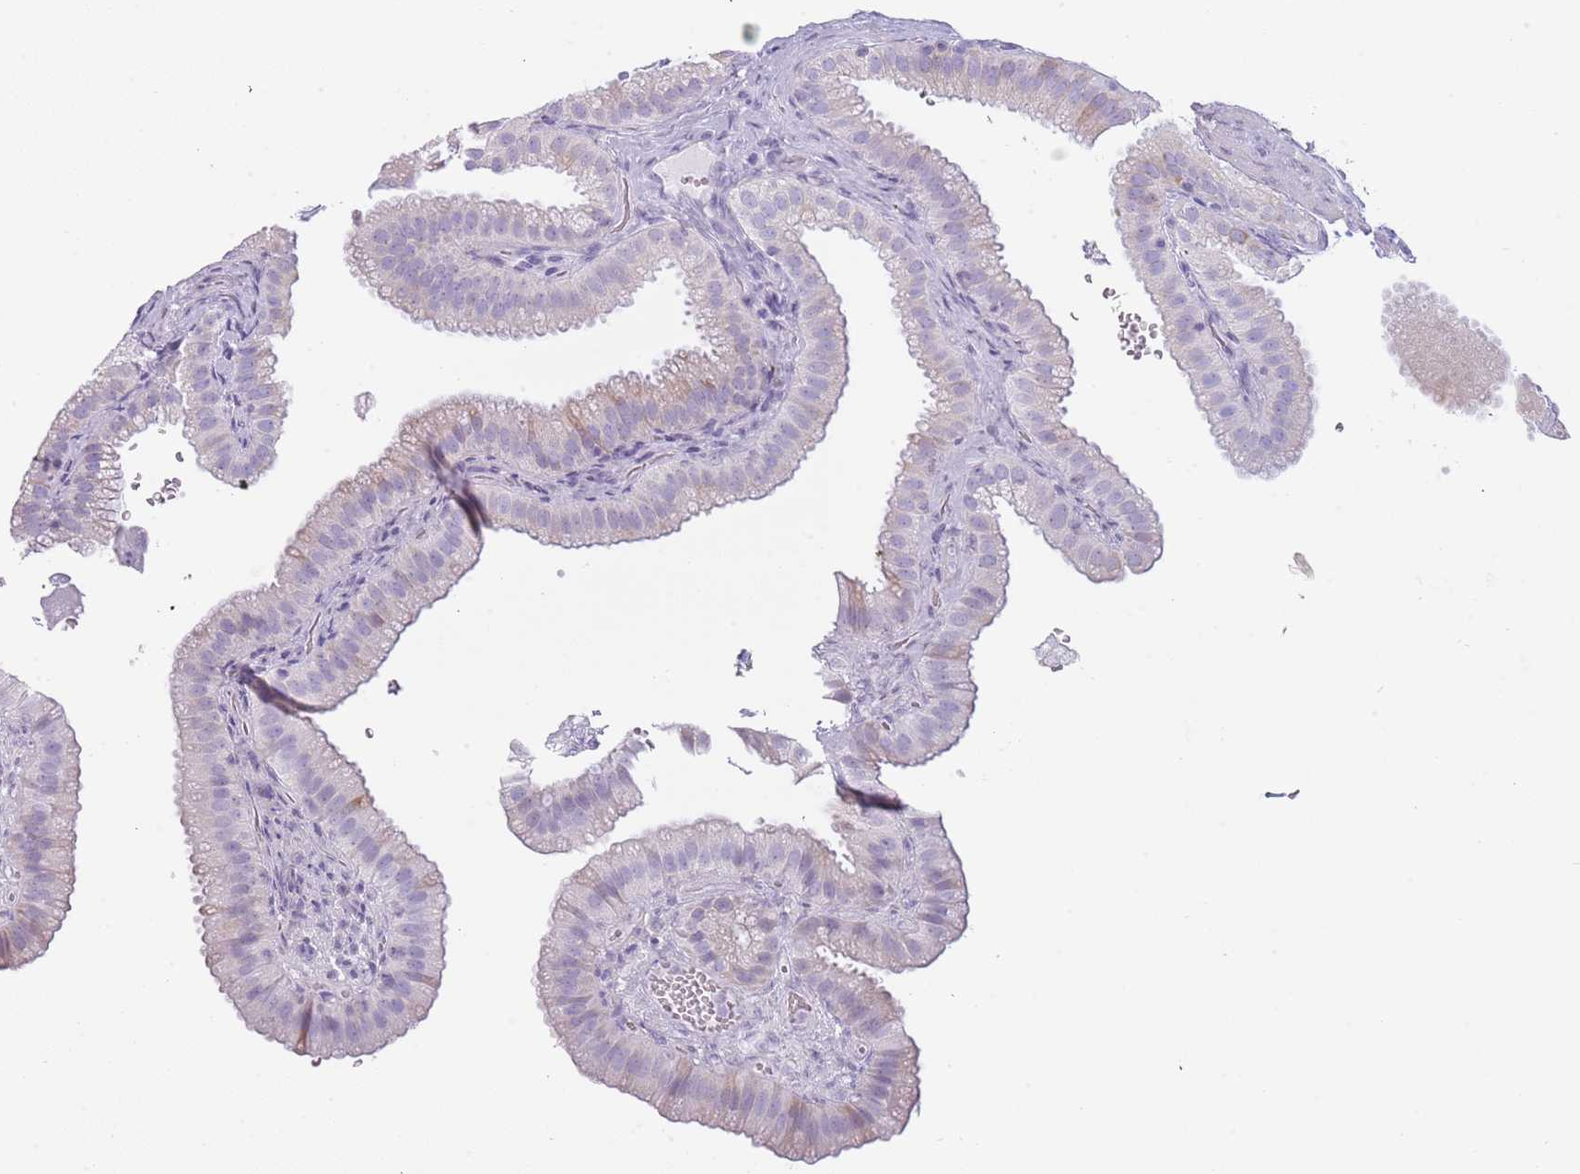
{"staining": {"intensity": "negative", "quantity": "none", "location": "none"}, "tissue": "gallbladder", "cell_type": "Glandular cells", "image_type": "normal", "snomed": [{"axis": "morphology", "description": "Normal tissue, NOS"}, {"axis": "topography", "description": "Gallbladder"}], "caption": "An immunohistochemistry micrograph of benign gallbladder is shown. There is no staining in glandular cells of gallbladder.", "gene": "COLEC12", "patient": {"sex": "female", "age": 61}}